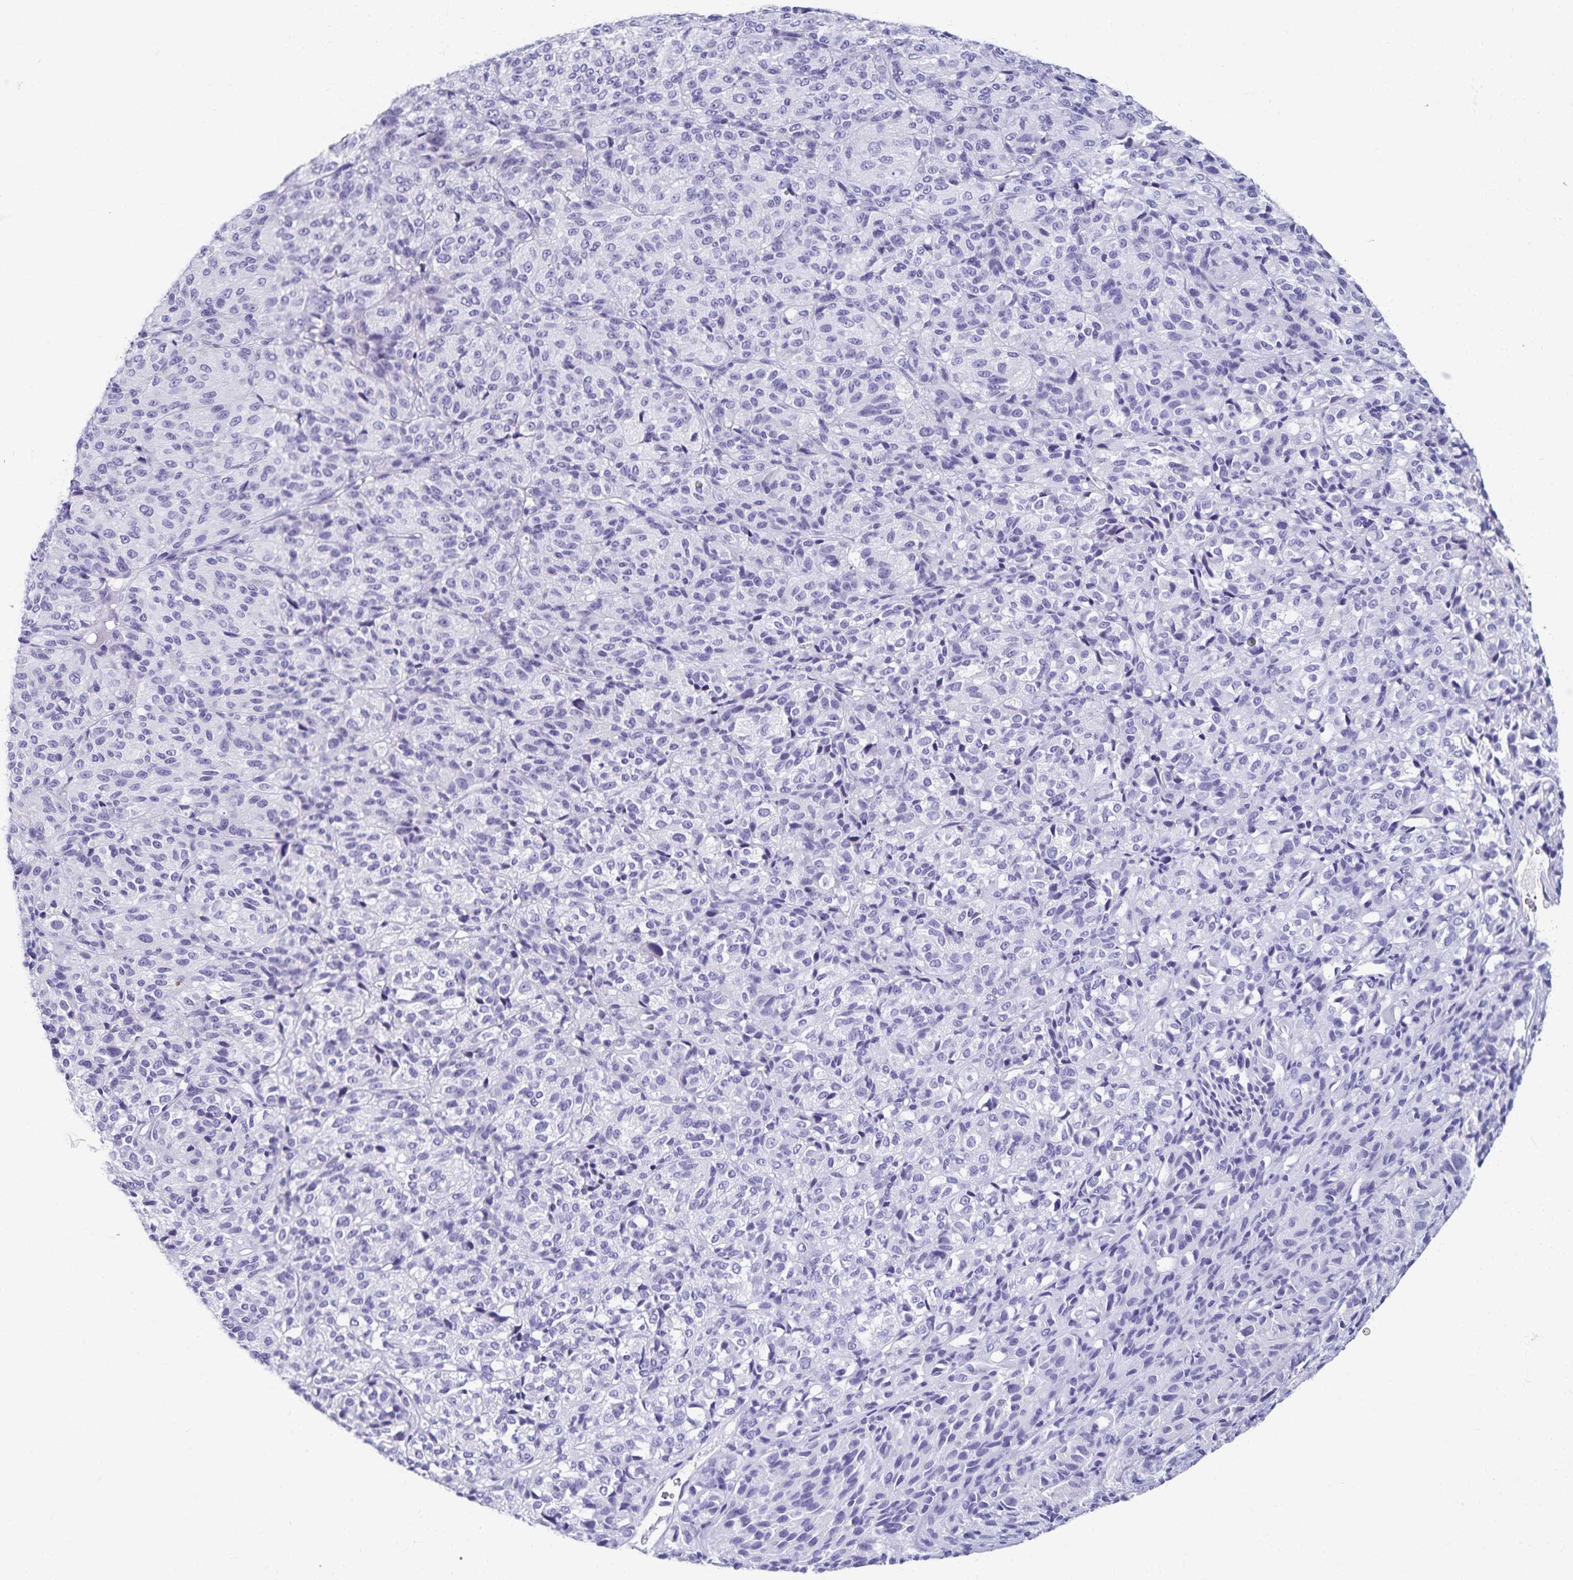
{"staining": {"intensity": "negative", "quantity": "none", "location": "none"}, "tissue": "melanoma", "cell_type": "Tumor cells", "image_type": "cancer", "snomed": [{"axis": "morphology", "description": "Malignant melanoma, Metastatic site"}, {"axis": "topography", "description": "Brain"}], "caption": "Immunohistochemistry of malignant melanoma (metastatic site) shows no staining in tumor cells.", "gene": "C2orf50", "patient": {"sex": "female", "age": 56}}